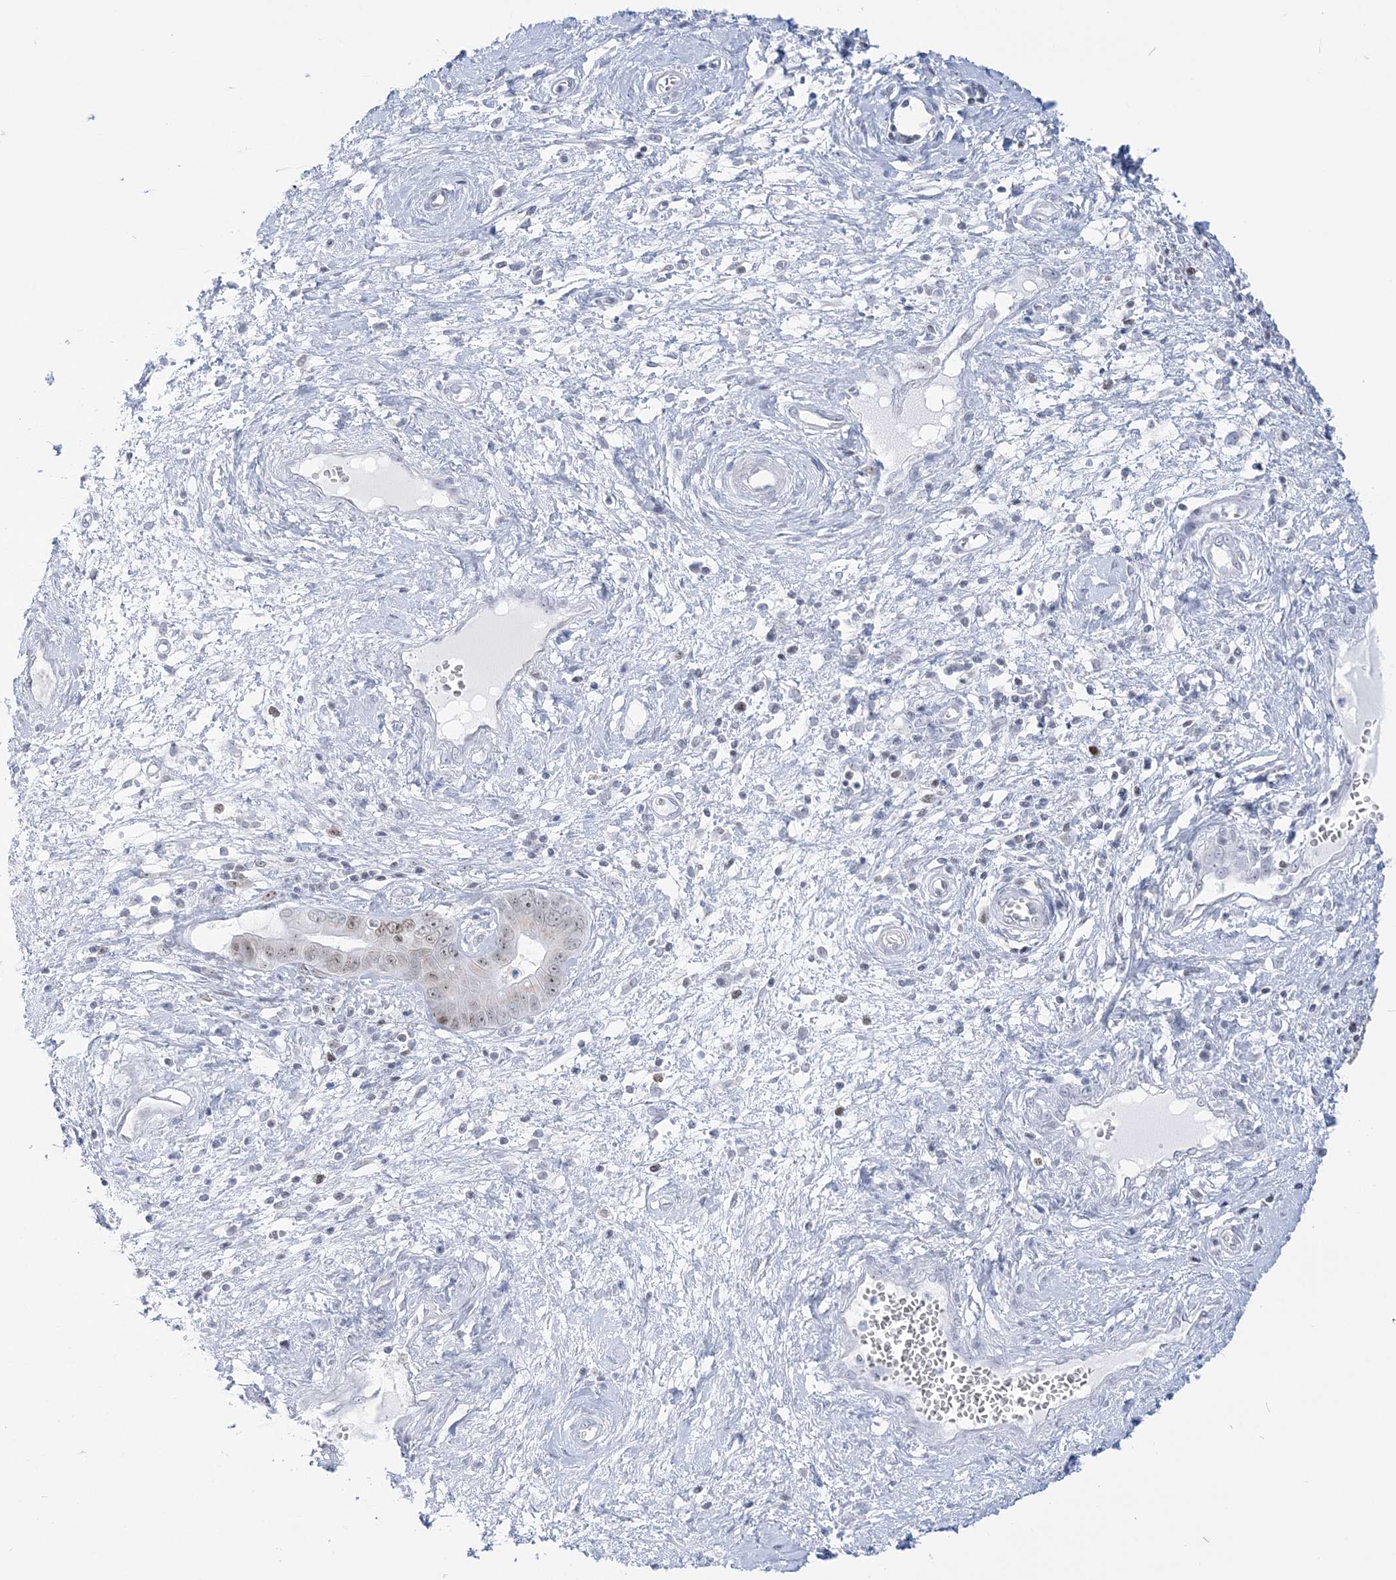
{"staining": {"intensity": "weak", "quantity": "<25%", "location": "nuclear"}, "tissue": "cervical cancer", "cell_type": "Tumor cells", "image_type": "cancer", "snomed": [{"axis": "morphology", "description": "Adenocarcinoma, NOS"}, {"axis": "topography", "description": "Cervix"}], "caption": "This is a photomicrograph of IHC staining of cervical adenocarcinoma, which shows no expression in tumor cells.", "gene": "DDX21", "patient": {"sex": "female", "age": 44}}